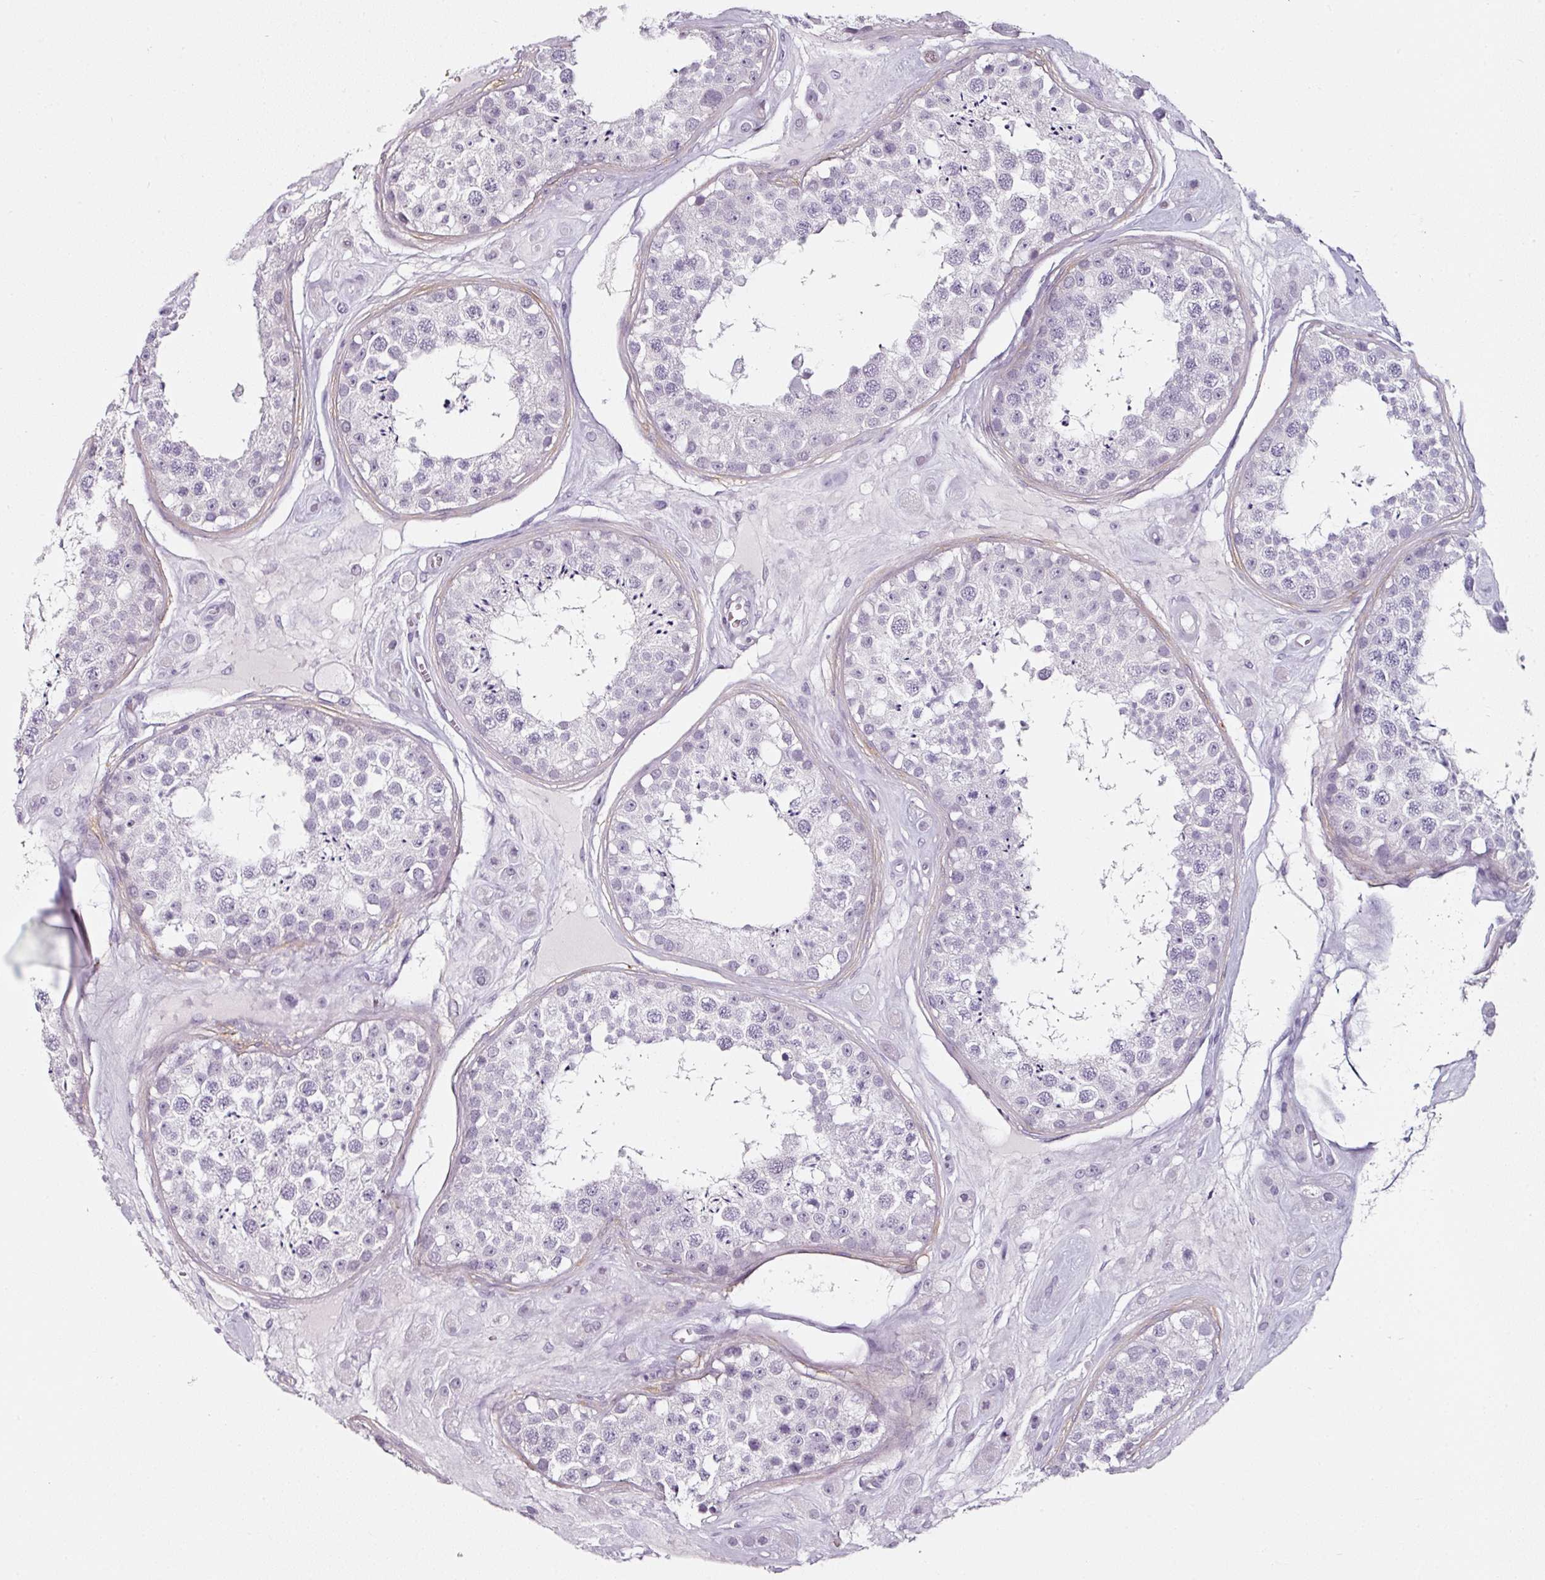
{"staining": {"intensity": "negative", "quantity": "none", "location": "none"}, "tissue": "testis", "cell_type": "Cells in seminiferous ducts", "image_type": "normal", "snomed": [{"axis": "morphology", "description": "Normal tissue, NOS"}, {"axis": "topography", "description": "Testis"}], "caption": "The immunohistochemistry micrograph has no significant expression in cells in seminiferous ducts of testis. (DAB immunohistochemistry (IHC) with hematoxylin counter stain).", "gene": "CAP2", "patient": {"sex": "male", "age": 25}}